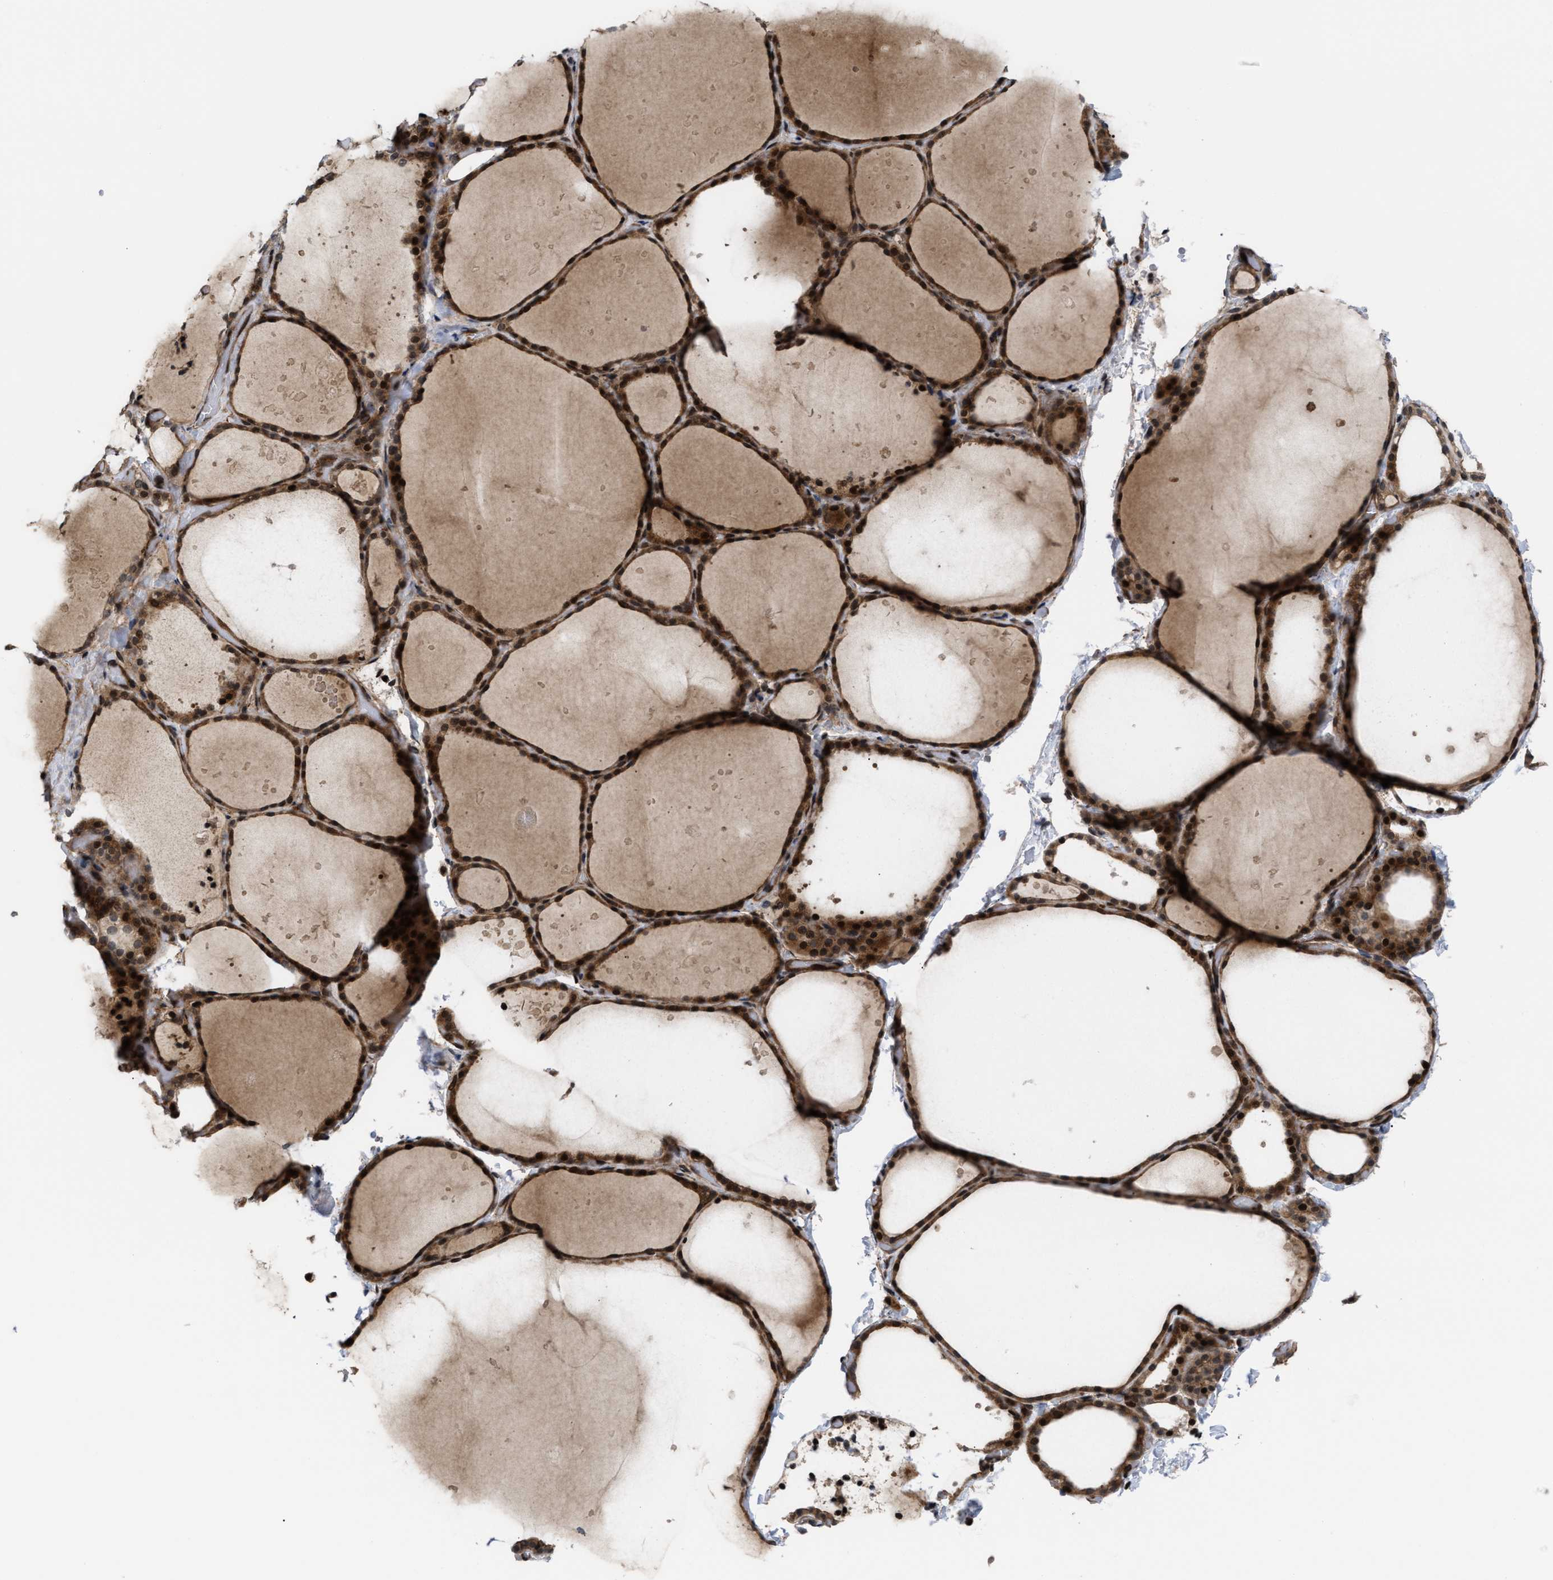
{"staining": {"intensity": "strong", "quantity": ">75%", "location": "cytoplasmic/membranous,nuclear"}, "tissue": "thyroid gland", "cell_type": "Glandular cells", "image_type": "normal", "snomed": [{"axis": "morphology", "description": "Normal tissue, NOS"}, {"axis": "topography", "description": "Thyroid gland"}], "caption": "Immunohistochemical staining of benign human thyroid gland demonstrates >75% levels of strong cytoplasmic/membranous,nuclear protein positivity in about >75% of glandular cells. (Stains: DAB in brown, nuclei in blue, Microscopy: brightfield microscopy at high magnification).", "gene": "STAU2", "patient": {"sex": "female", "age": 44}}